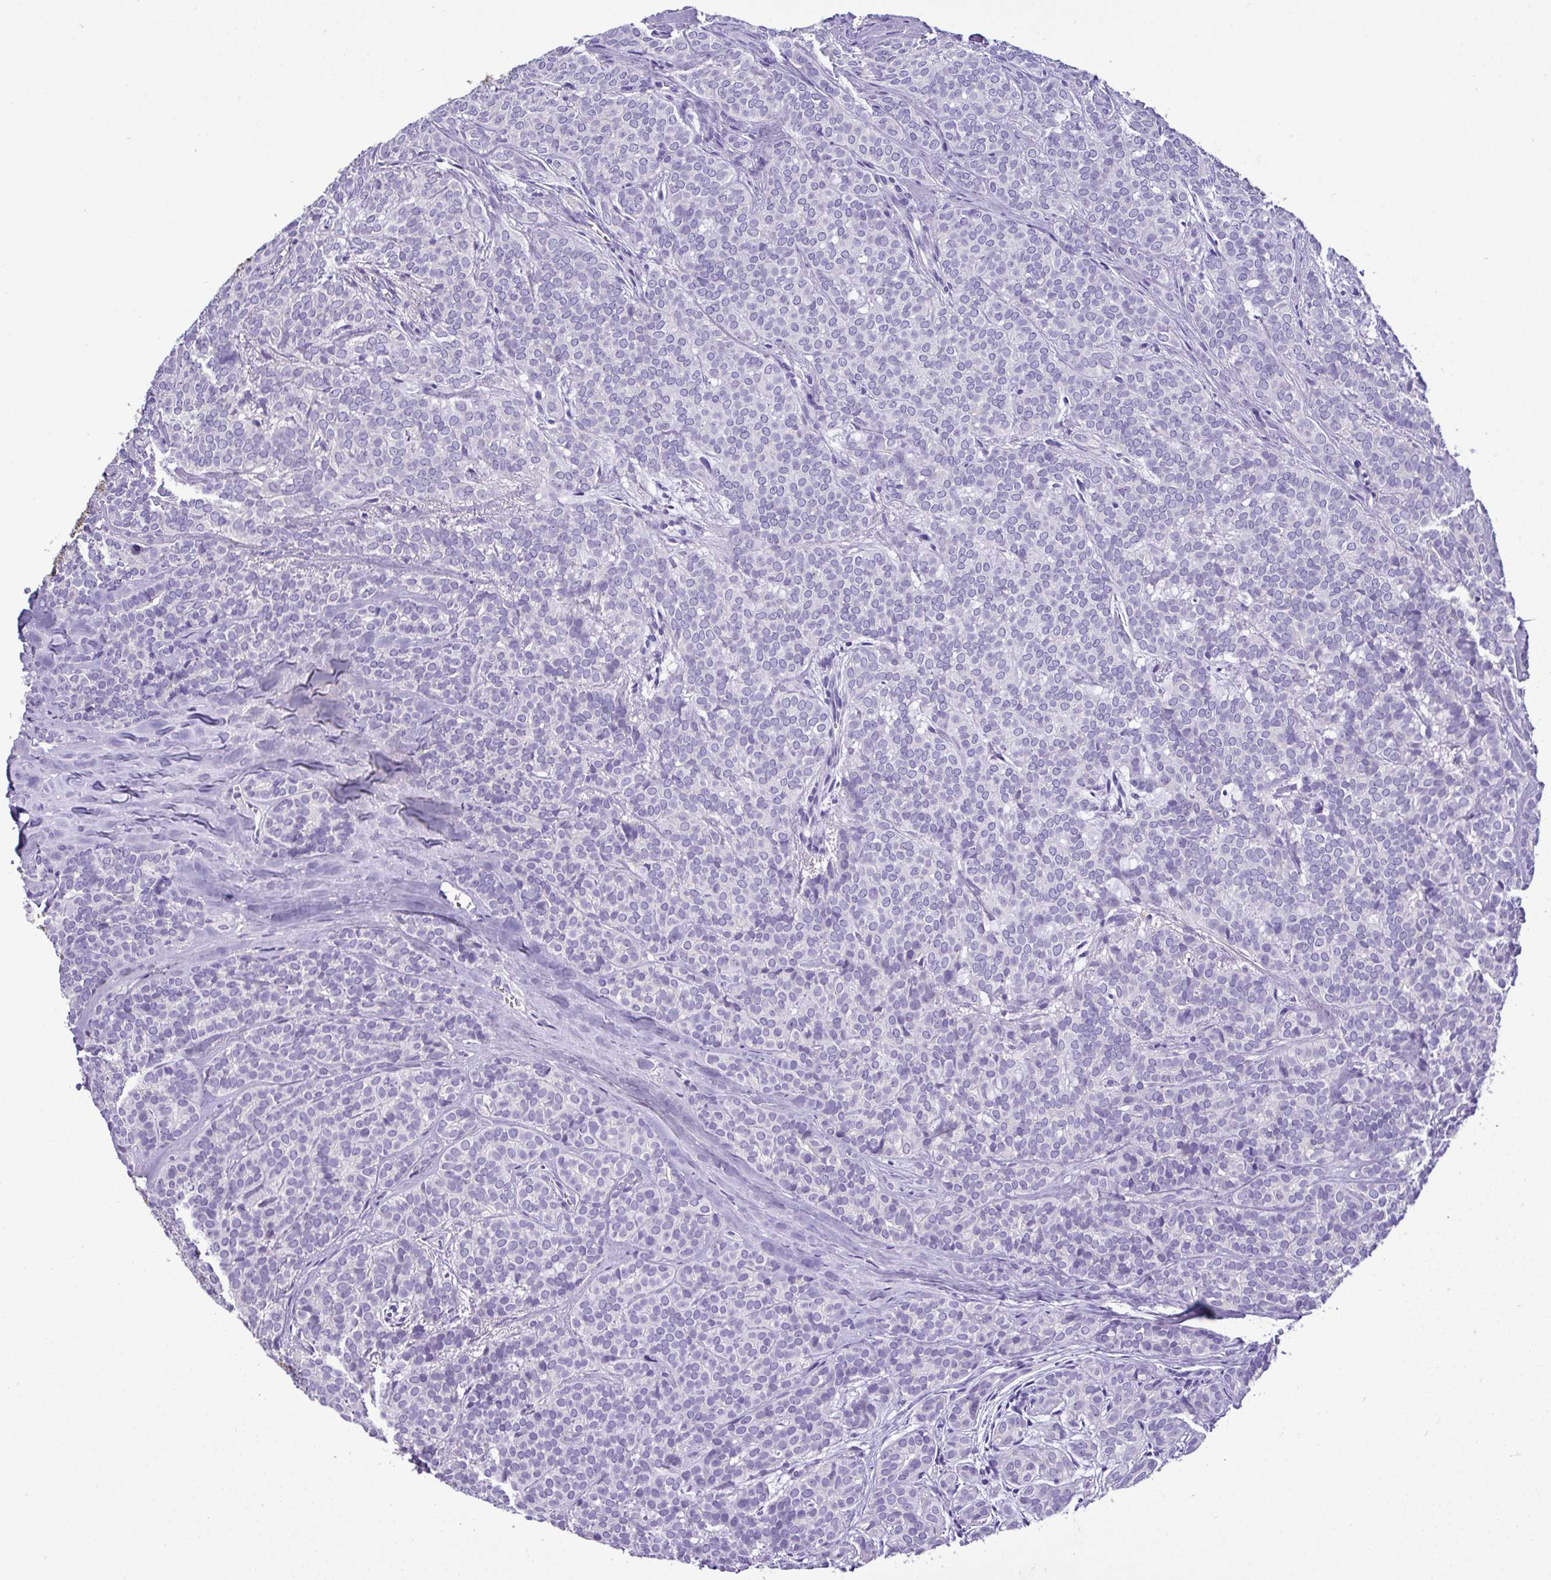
{"staining": {"intensity": "negative", "quantity": "none", "location": "none"}, "tissue": "head and neck cancer", "cell_type": "Tumor cells", "image_type": "cancer", "snomed": [{"axis": "morphology", "description": "Normal tissue, NOS"}, {"axis": "morphology", "description": "Adenocarcinoma, NOS"}, {"axis": "topography", "description": "Oral tissue"}, {"axis": "topography", "description": "Head-Neck"}], "caption": "This is a image of IHC staining of head and neck cancer, which shows no positivity in tumor cells. The staining was performed using DAB (3,3'-diaminobenzidine) to visualize the protein expression in brown, while the nuclei were stained in blue with hematoxylin (Magnification: 20x).", "gene": "ST8SIA2", "patient": {"sex": "female", "age": 57}}